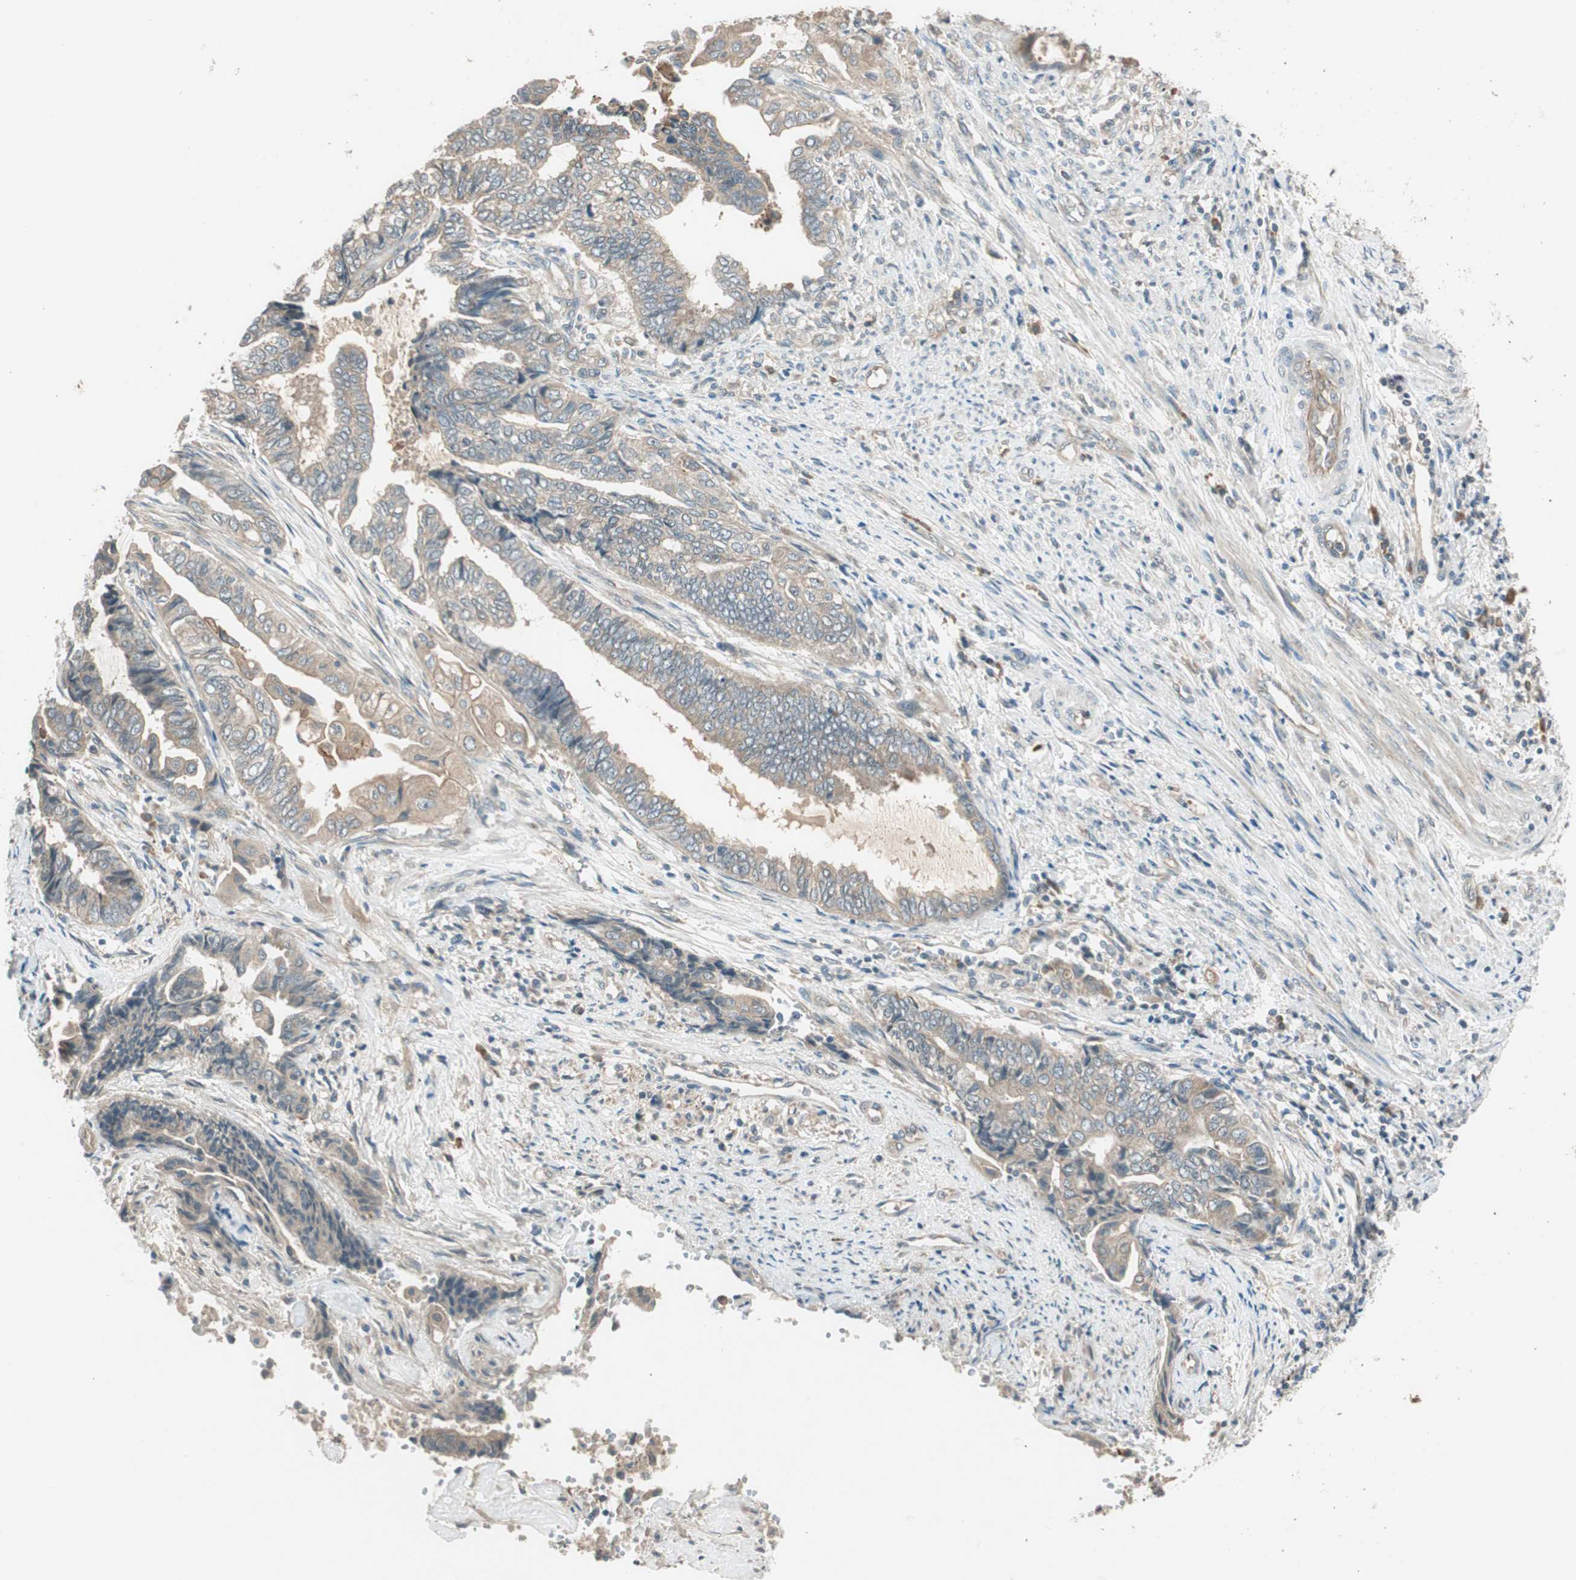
{"staining": {"intensity": "weak", "quantity": "25%-75%", "location": "cytoplasmic/membranous"}, "tissue": "endometrial cancer", "cell_type": "Tumor cells", "image_type": "cancer", "snomed": [{"axis": "morphology", "description": "Adenocarcinoma, NOS"}, {"axis": "topography", "description": "Uterus"}, {"axis": "topography", "description": "Endometrium"}], "caption": "Immunohistochemical staining of human endometrial adenocarcinoma reveals low levels of weak cytoplasmic/membranous expression in about 25%-75% of tumor cells.", "gene": "NCLN", "patient": {"sex": "female", "age": 70}}